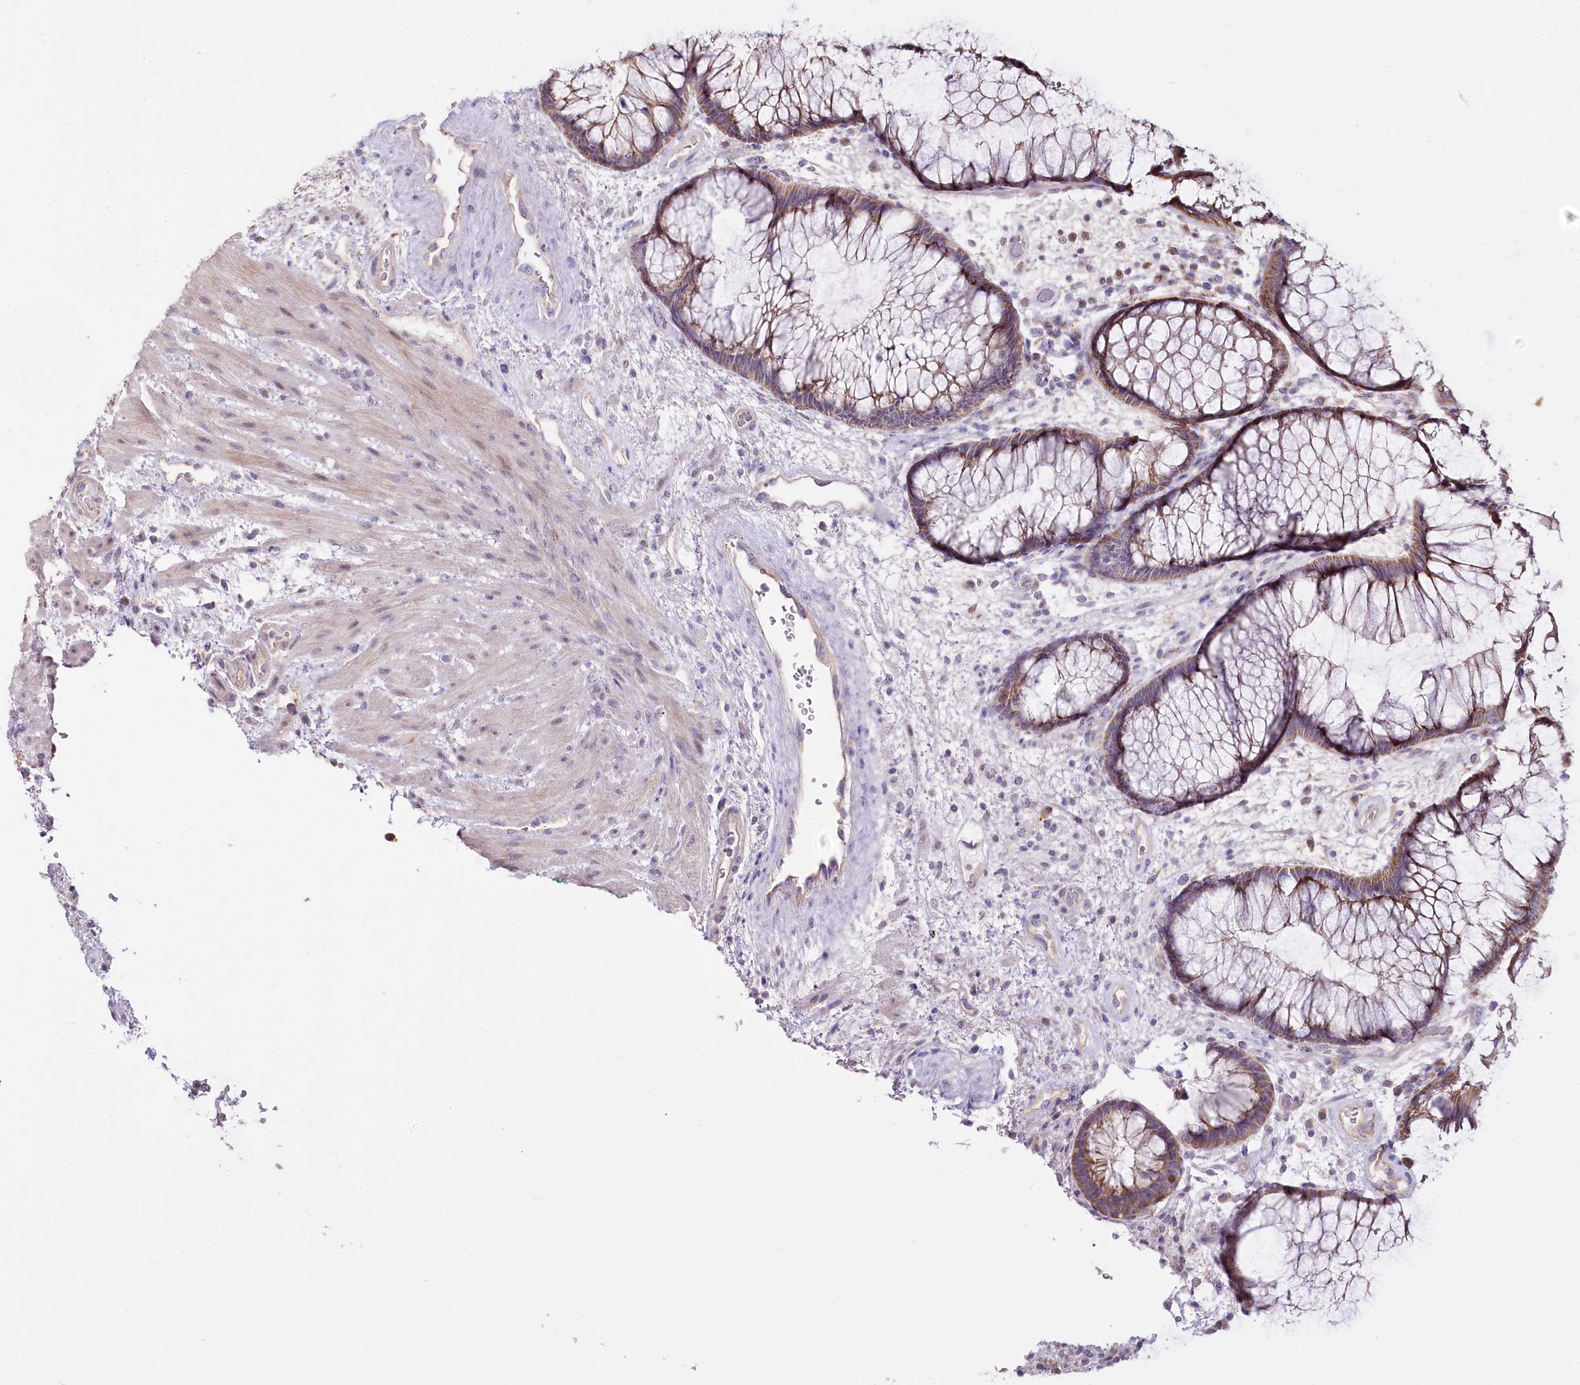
{"staining": {"intensity": "moderate", "quantity": ">75%", "location": "cytoplasmic/membranous"}, "tissue": "rectum", "cell_type": "Glandular cells", "image_type": "normal", "snomed": [{"axis": "morphology", "description": "Normal tissue, NOS"}, {"axis": "topography", "description": "Rectum"}], "caption": "Immunohistochemistry (IHC) photomicrograph of normal rectum: human rectum stained using IHC exhibits medium levels of moderate protein expression localized specifically in the cytoplasmic/membranous of glandular cells, appearing as a cytoplasmic/membranous brown color.", "gene": "ZNF226", "patient": {"sex": "male", "age": 51}}